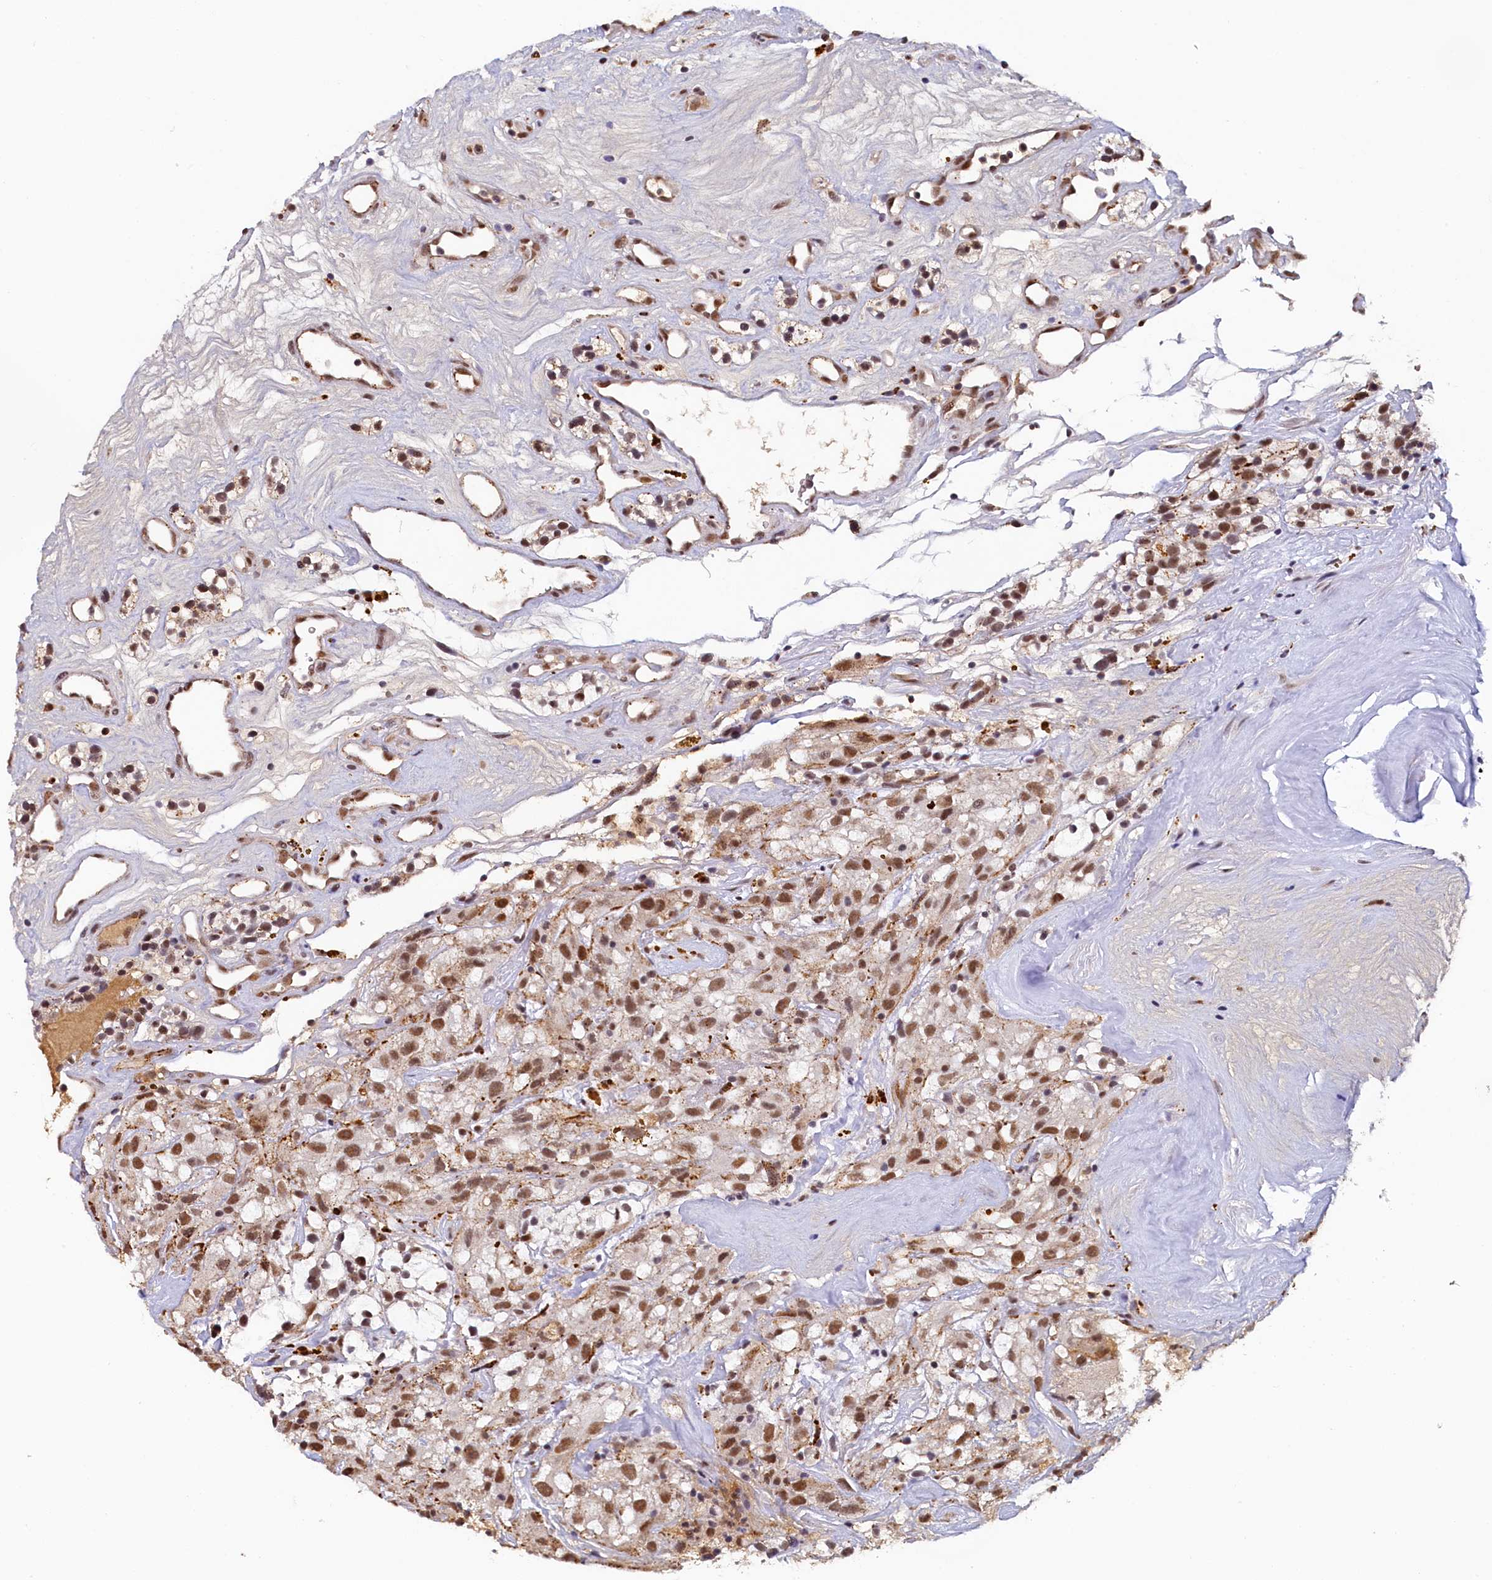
{"staining": {"intensity": "moderate", "quantity": ">75%", "location": "nuclear"}, "tissue": "renal cancer", "cell_type": "Tumor cells", "image_type": "cancer", "snomed": [{"axis": "morphology", "description": "Adenocarcinoma, NOS"}, {"axis": "topography", "description": "Kidney"}], "caption": "Immunohistochemical staining of renal cancer (adenocarcinoma) demonstrates moderate nuclear protein staining in about >75% of tumor cells. Ihc stains the protein of interest in brown and the nuclei are stained blue.", "gene": "INTS14", "patient": {"sex": "female", "age": 57}}